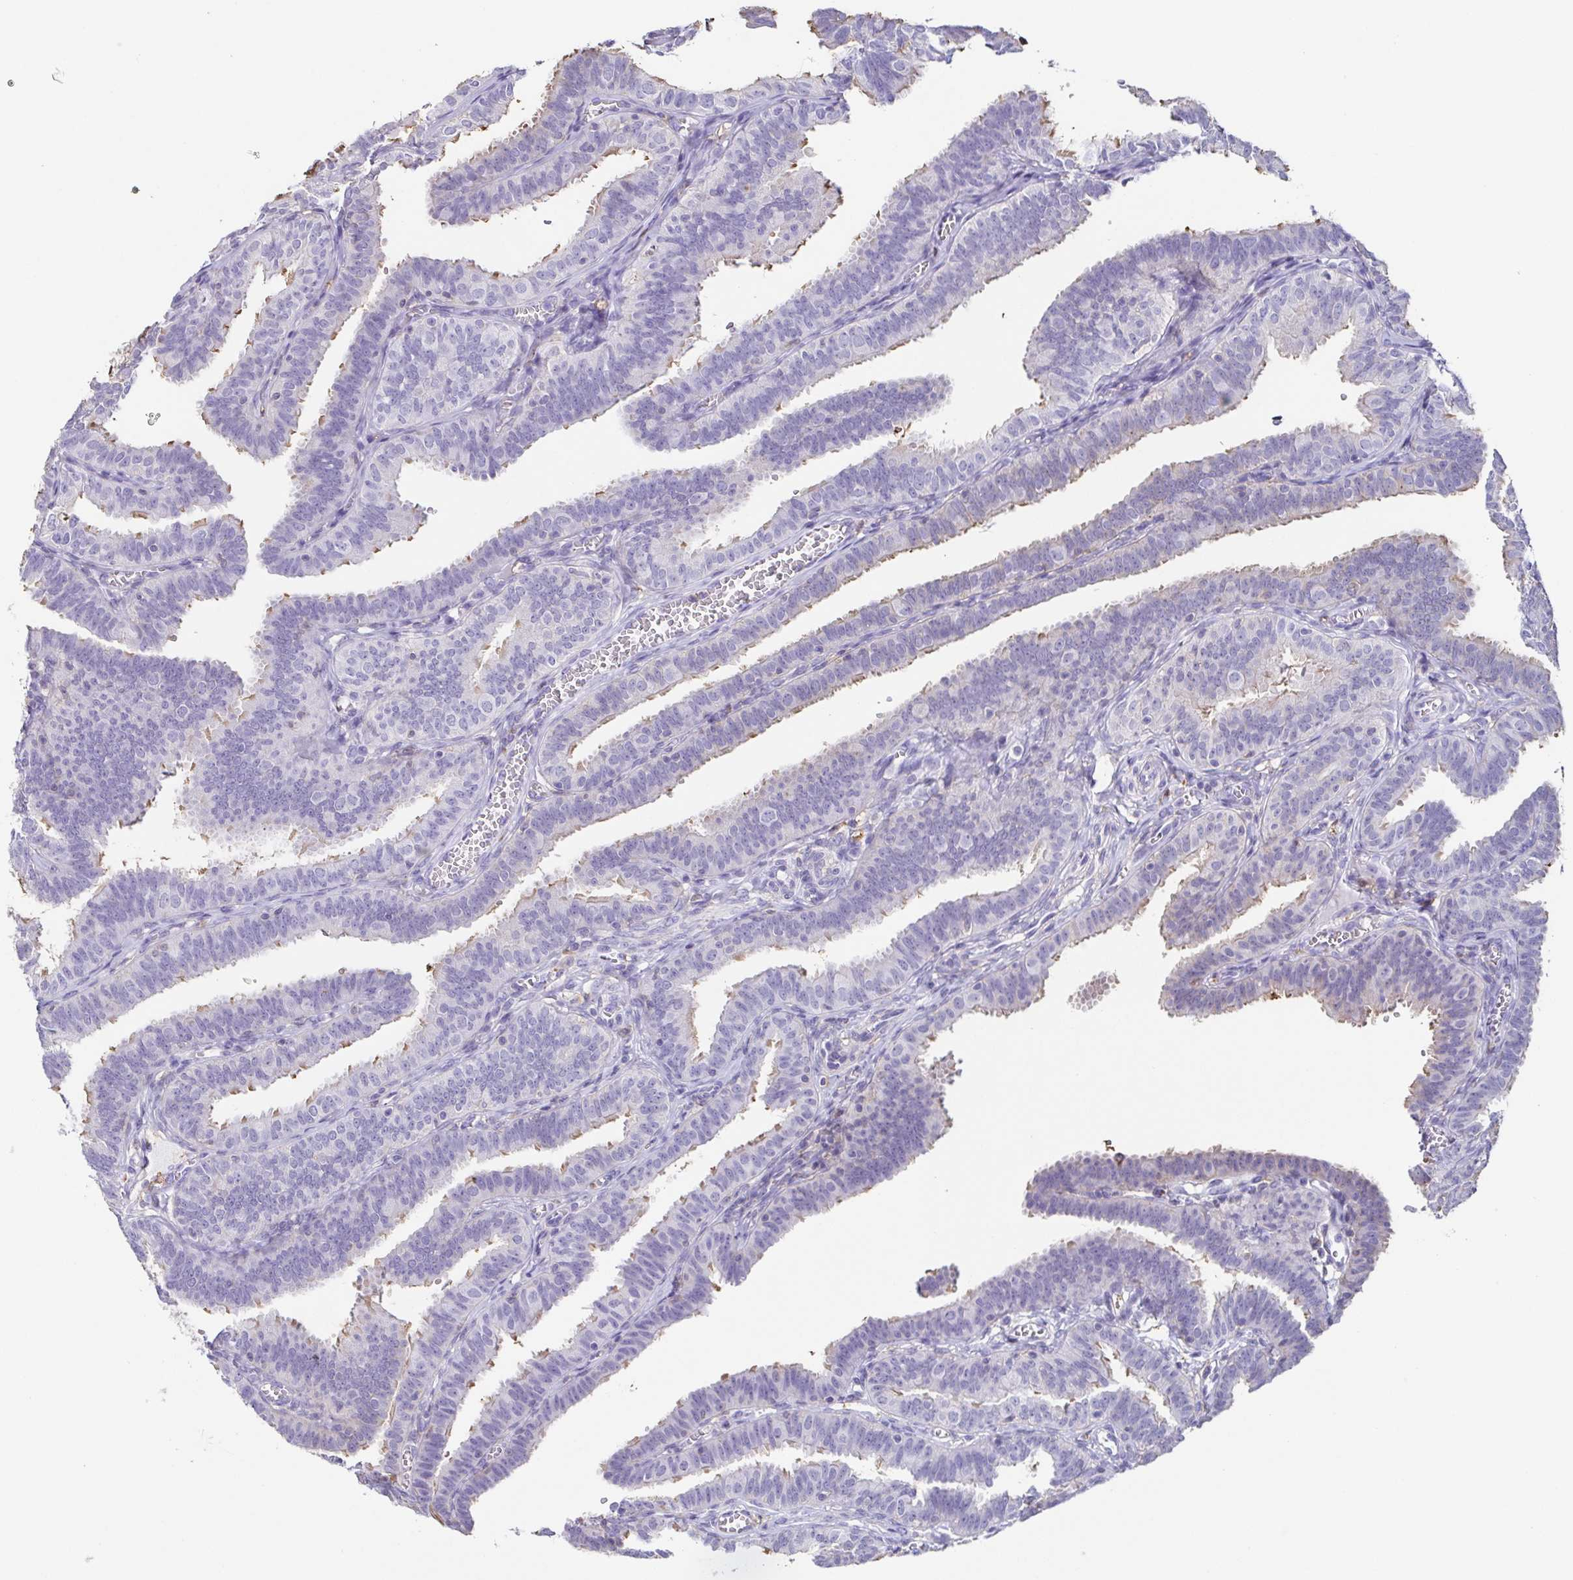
{"staining": {"intensity": "moderate", "quantity": "25%-75%", "location": "cytoplasmic/membranous"}, "tissue": "fallopian tube", "cell_type": "Glandular cells", "image_type": "normal", "snomed": [{"axis": "morphology", "description": "Normal tissue, NOS"}, {"axis": "topography", "description": "Fallopian tube"}], "caption": "Protein staining demonstrates moderate cytoplasmic/membranous positivity in approximately 25%-75% of glandular cells in benign fallopian tube. (DAB IHC, brown staining for protein, blue staining for nuclei).", "gene": "ANXA10", "patient": {"sex": "female", "age": 25}}